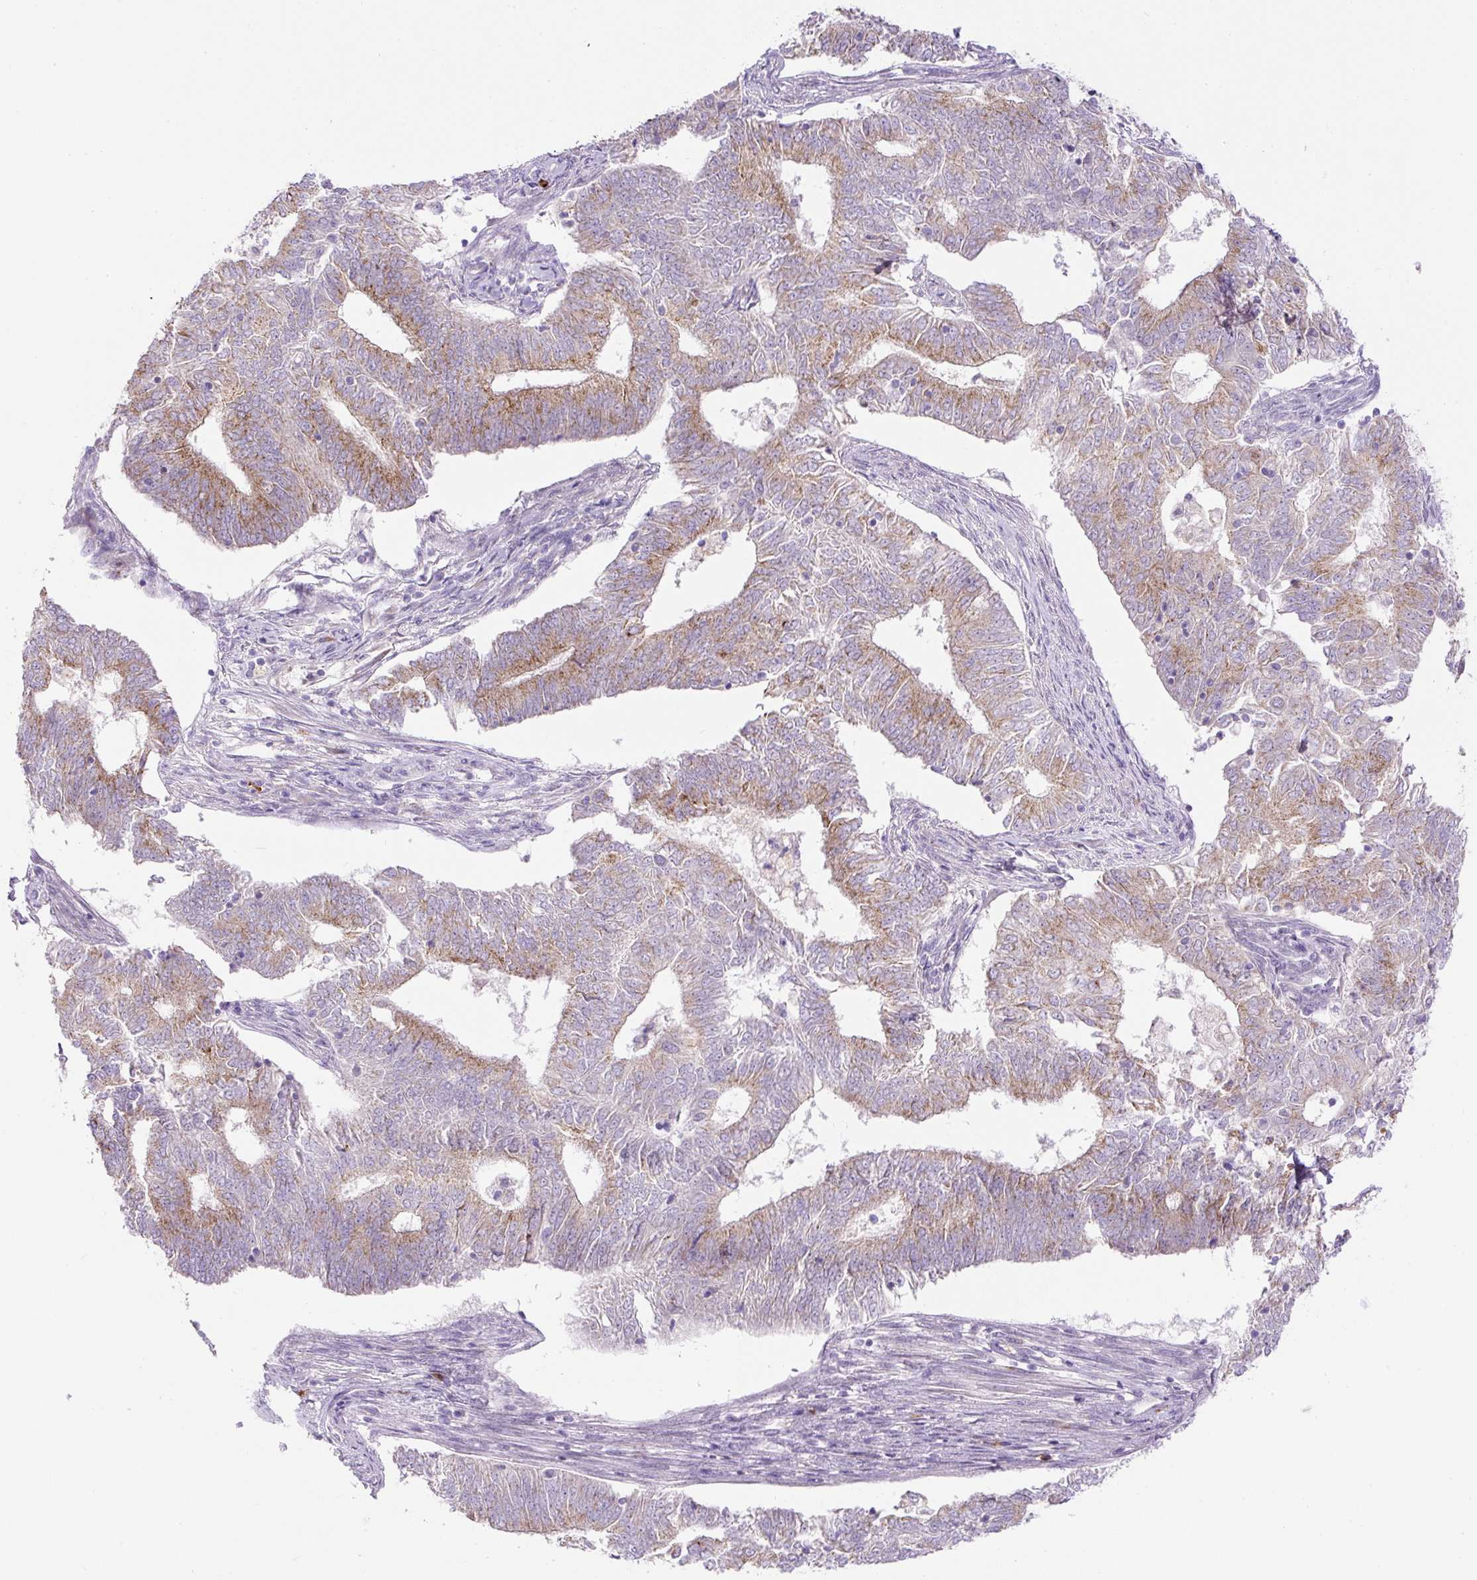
{"staining": {"intensity": "moderate", "quantity": "25%-75%", "location": "cytoplasmic/membranous"}, "tissue": "endometrial cancer", "cell_type": "Tumor cells", "image_type": "cancer", "snomed": [{"axis": "morphology", "description": "Adenocarcinoma, NOS"}, {"axis": "topography", "description": "Endometrium"}], "caption": "The histopathology image displays immunohistochemical staining of adenocarcinoma (endometrial). There is moderate cytoplasmic/membranous positivity is appreciated in about 25%-75% of tumor cells.", "gene": "ZNF596", "patient": {"sex": "female", "age": 62}}